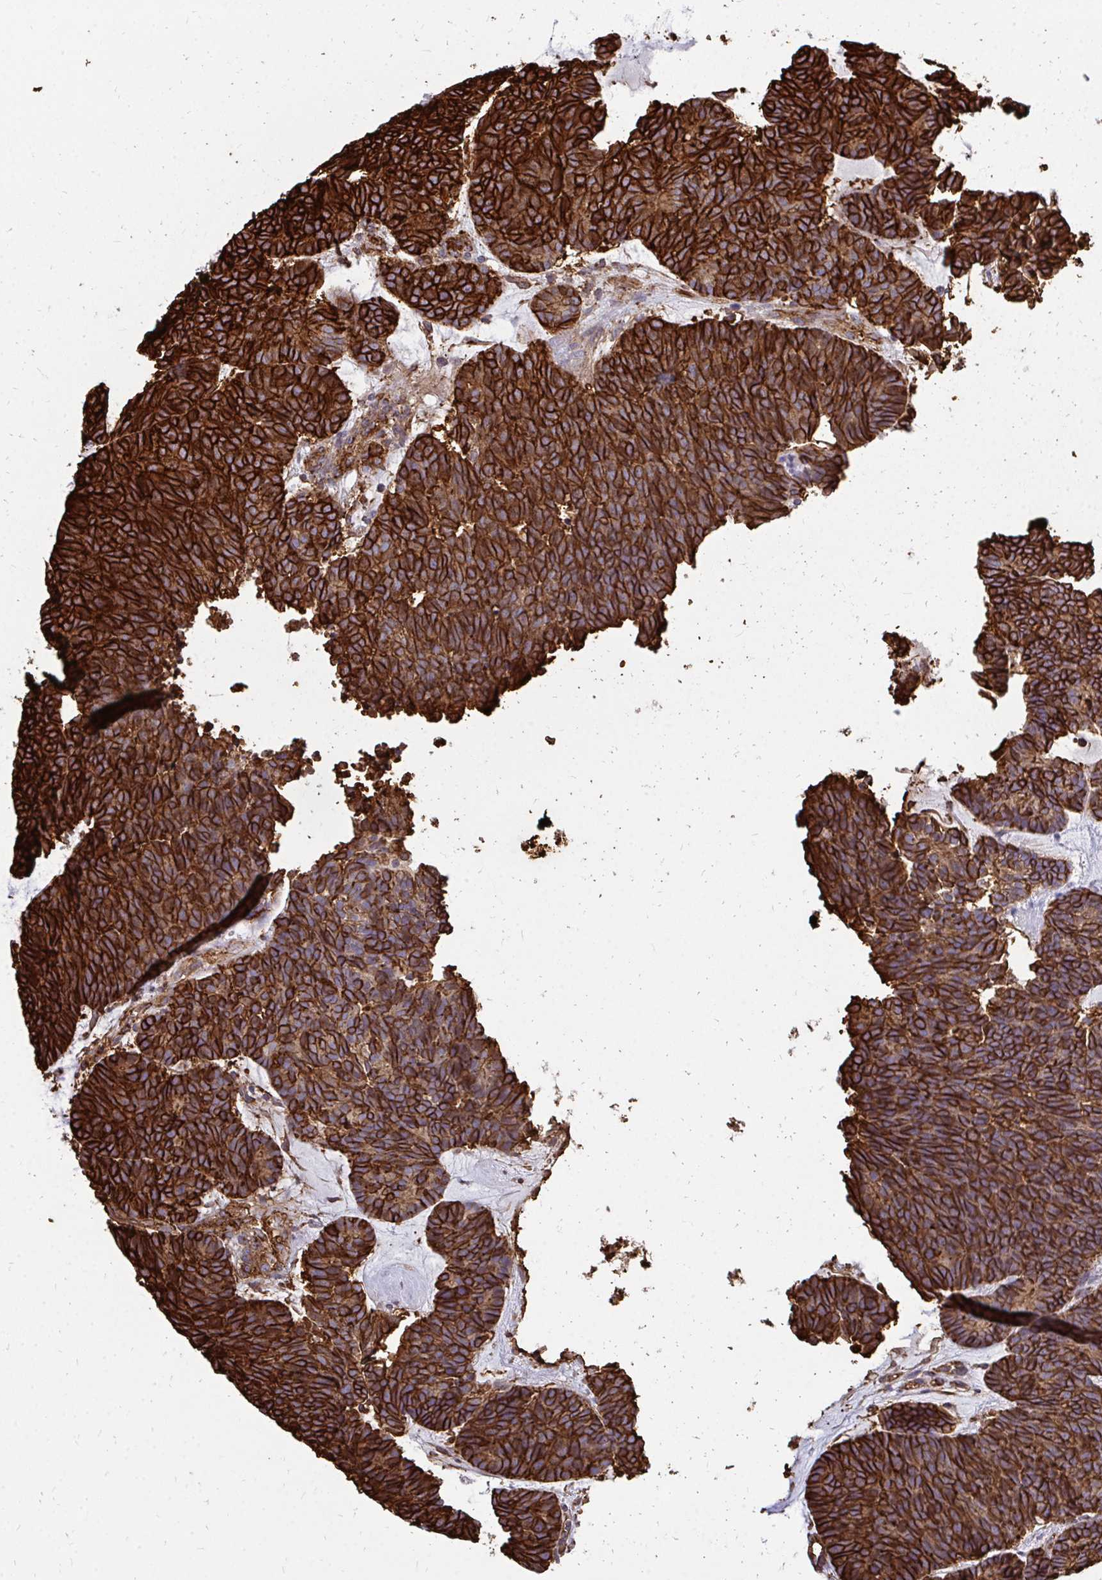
{"staining": {"intensity": "strong", "quantity": ">75%", "location": "cytoplasmic/membranous"}, "tissue": "head and neck cancer", "cell_type": "Tumor cells", "image_type": "cancer", "snomed": [{"axis": "morphology", "description": "Adenocarcinoma, NOS"}, {"axis": "topography", "description": "Head-Neck"}], "caption": "Head and neck cancer (adenocarcinoma) tissue displays strong cytoplasmic/membranous positivity in about >75% of tumor cells, visualized by immunohistochemistry.", "gene": "MARCKSL1", "patient": {"sex": "female", "age": 81}}